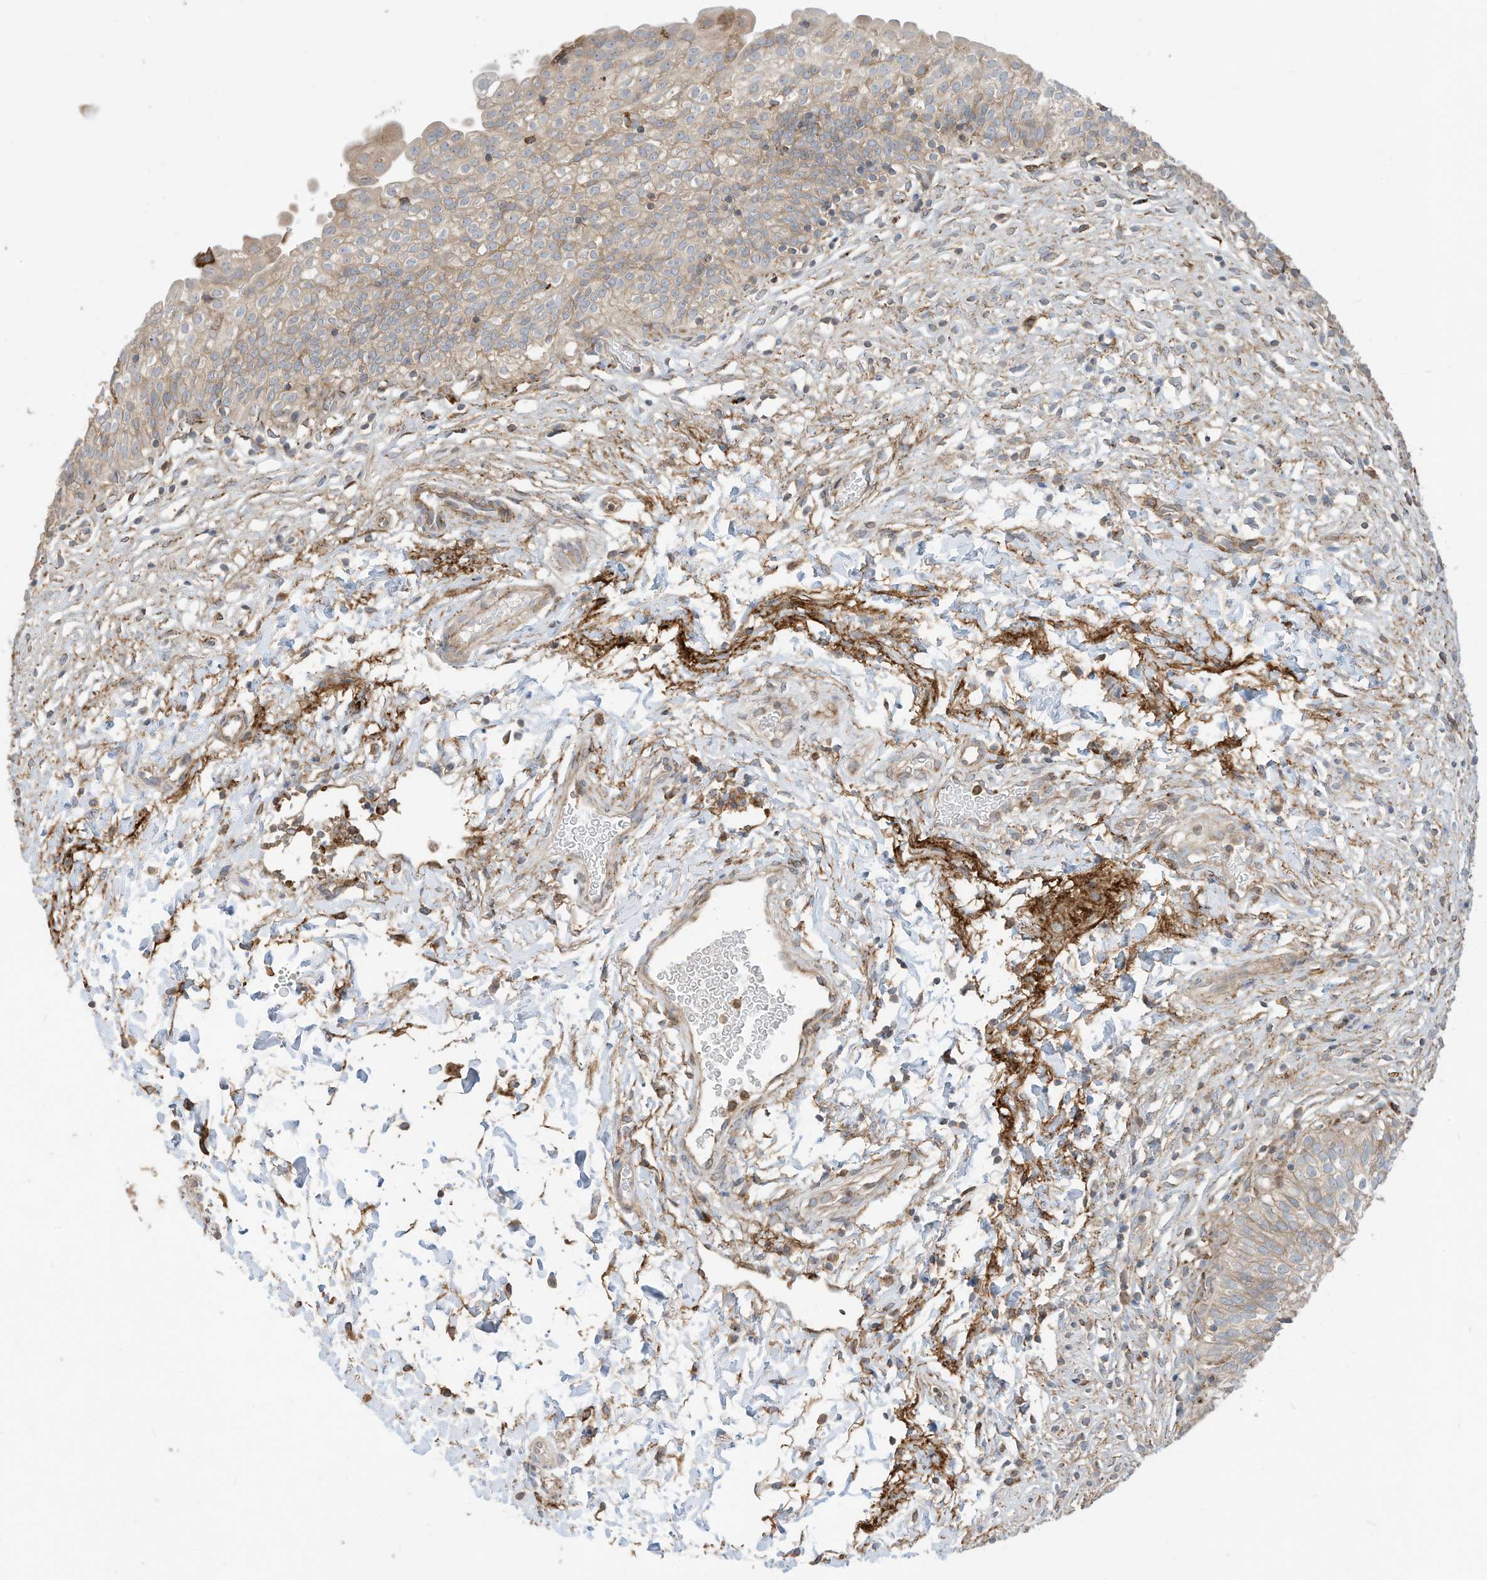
{"staining": {"intensity": "moderate", "quantity": "25%-75%", "location": "cytoplasmic/membranous"}, "tissue": "urinary bladder", "cell_type": "Urothelial cells", "image_type": "normal", "snomed": [{"axis": "morphology", "description": "Normal tissue, NOS"}, {"axis": "topography", "description": "Urinary bladder"}], "caption": "DAB (3,3'-diaminobenzidine) immunohistochemical staining of normal human urinary bladder displays moderate cytoplasmic/membranous protein expression in approximately 25%-75% of urothelial cells.", "gene": "TRNAU1AP", "patient": {"sex": "male", "age": 55}}